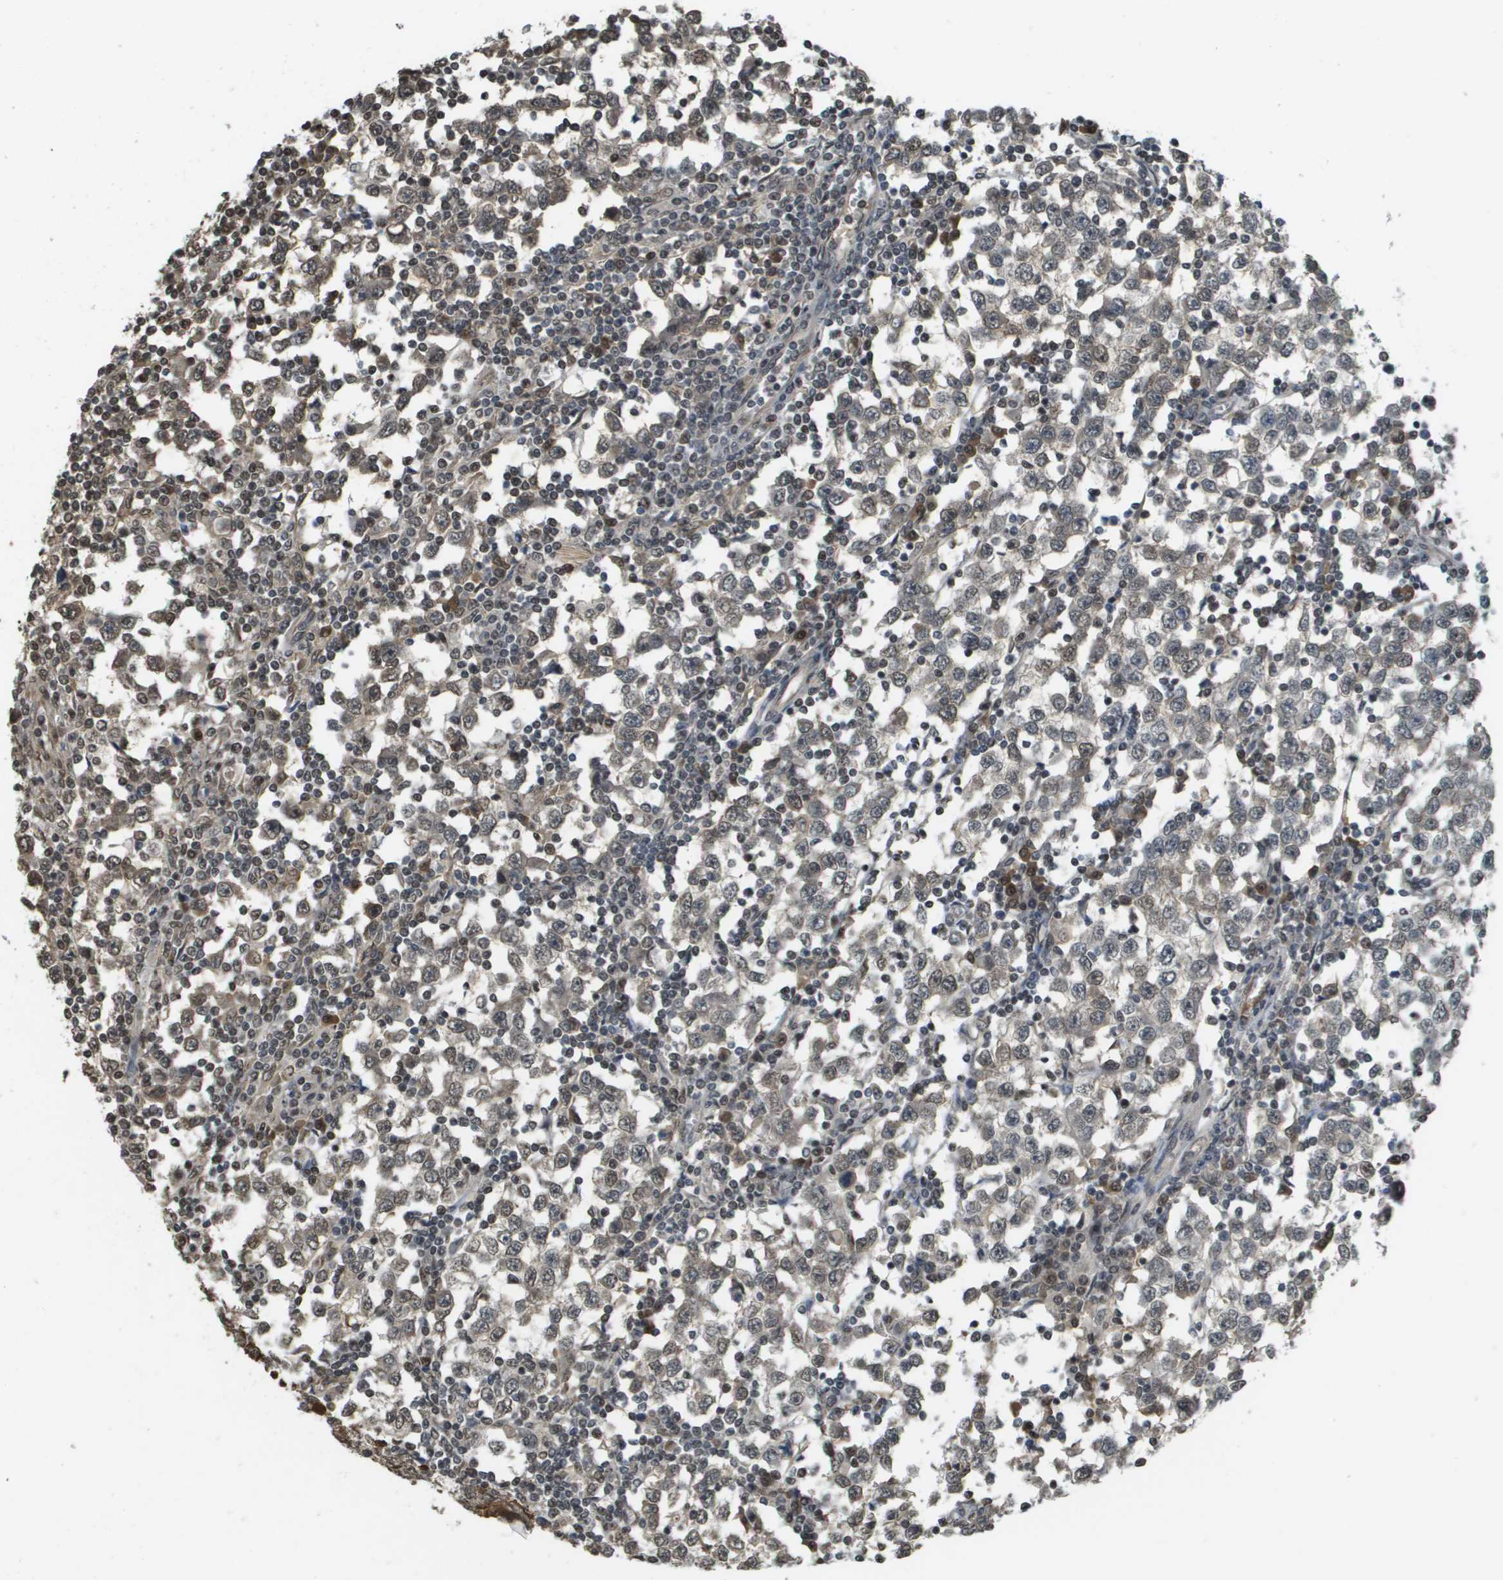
{"staining": {"intensity": "weak", "quantity": "<25%", "location": "nuclear"}, "tissue": "testis cancer", "cell_type": "Tumor cells", "image_type": "cancer", "snomed": [{"axis": "morphology", "description": "Seminoma, NOS"}, {"axis": "topography", "description": "Testis"}], "caption": "Tumor cells are negative for protein expression in human testis cancer (seminoma).", "gene": "NDRG2", "patient": {"sex": "male", "age": 65}}